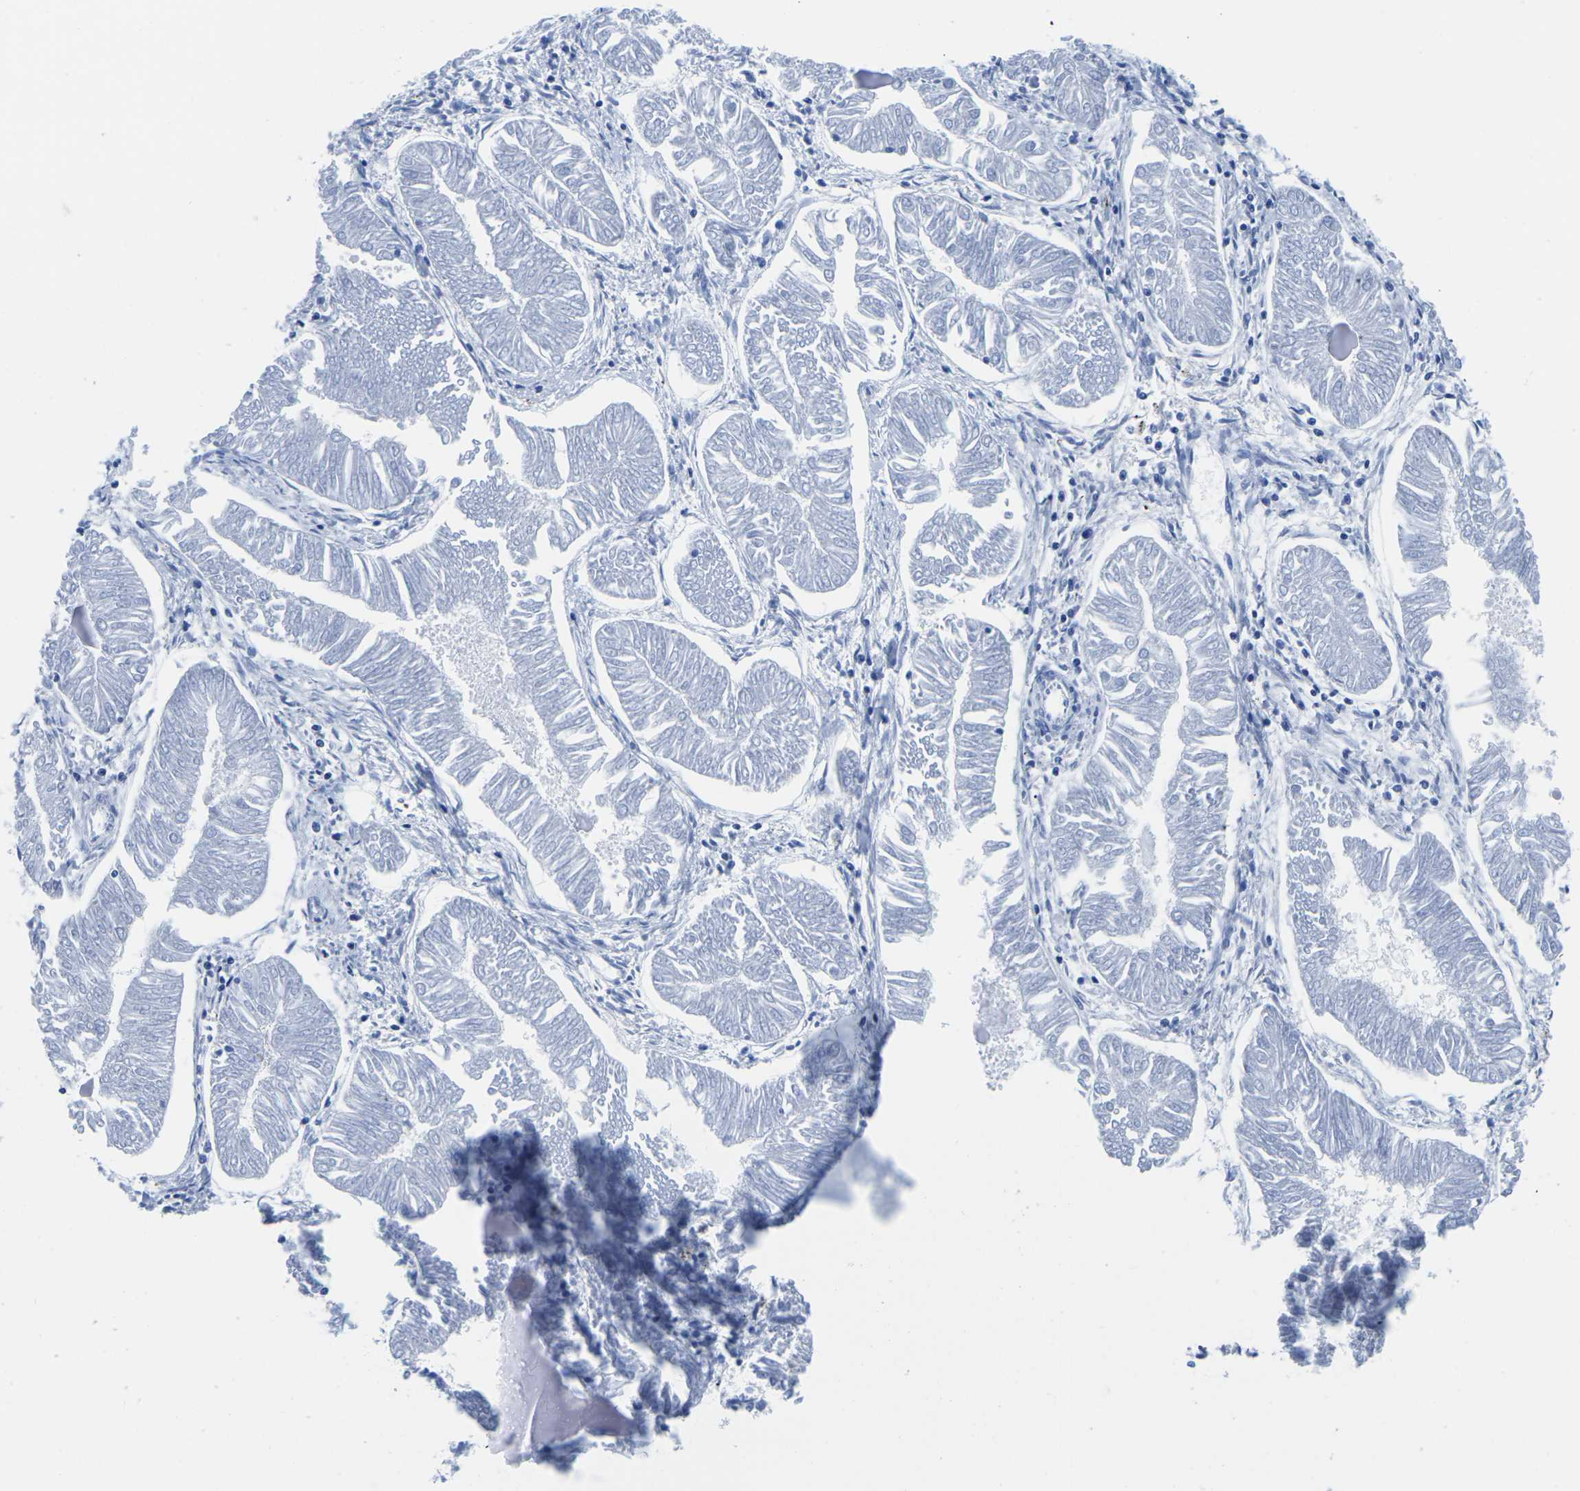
{"staining": {"intensity": "negative", "quantity": "none", "location": "none"}, "tissue": "endometrial cancer", "cell_type": "Tumor cells", "image_type": "cancer", "snomed": [{"axis": "morphology", "description": "Adenocarcinoma, NOS"}, {"axis": "topography", "description": "Endometrium"}], "caption": "High magnification brightfield microscopy of endometrial adenocarcinoma stained with DAB (3,3'-diaminobenzidine) (brown) and counterstained with hematoxylin (blue): tumor cells show no significant staining.", "gene": "CYP1A2", "patient": {"sex": "female", "age": 53}}